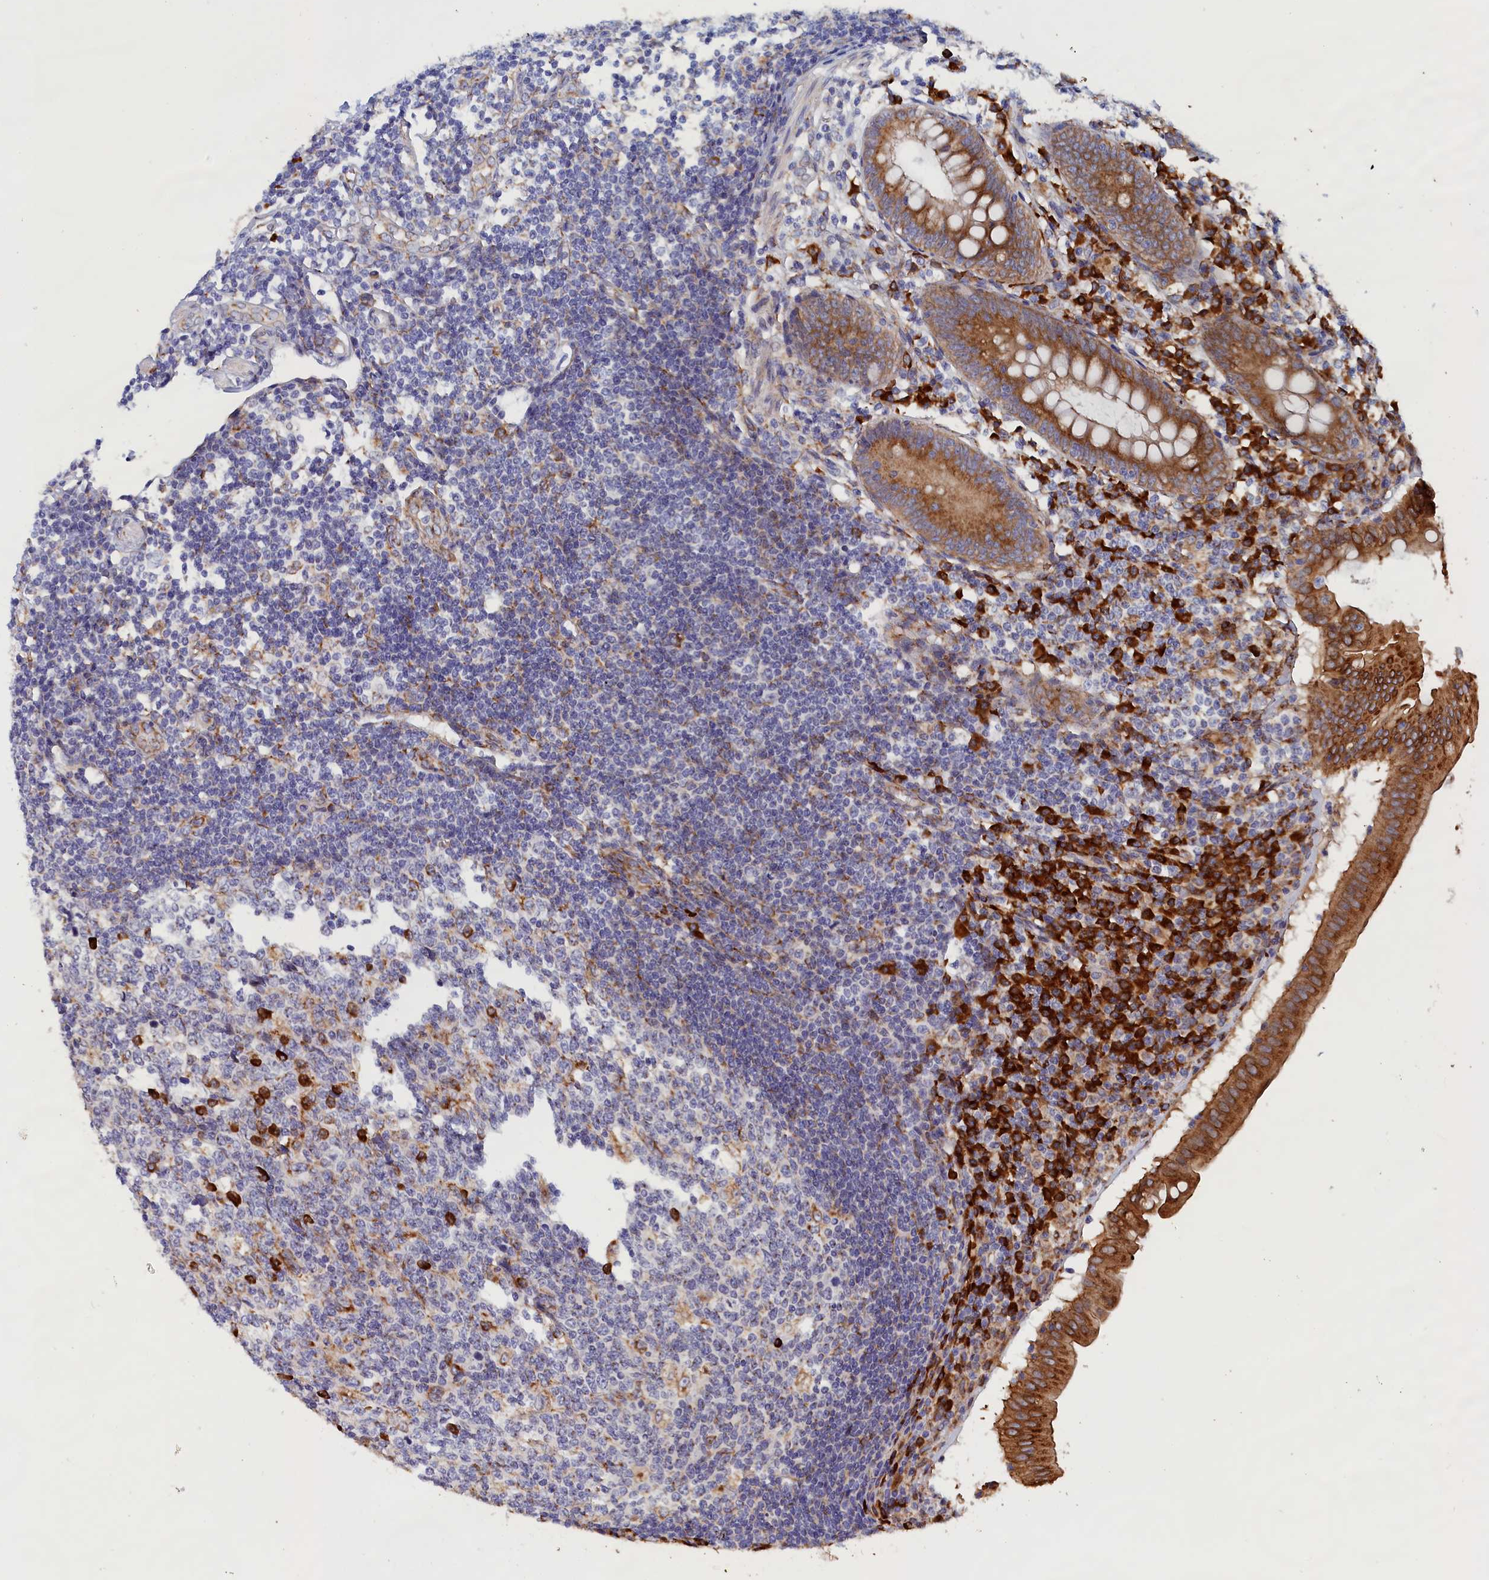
{"staining": {"intensity": "moderate", "quantity": ">75%", "location": "cytoplasmic/membranous"}, "tissue": "appendix", "cell_type": "Glandular cells", "image_type": "normal", "snomed": [{"axis": "morphology", "description": "Normal tissue, NOS"}, {"axis": "topography", "description": "Appendix"}], "caption": "Immunohistochemical staining of normal human appendix demonstrates moderate cytoplasmic/membranous protein expression in approximately >75% of glandular cells. (Brightfield microscopy of DAB IHC at high magnification).", "gene": "CCDC68", "patient": {"sex": "female", "age": 54}}